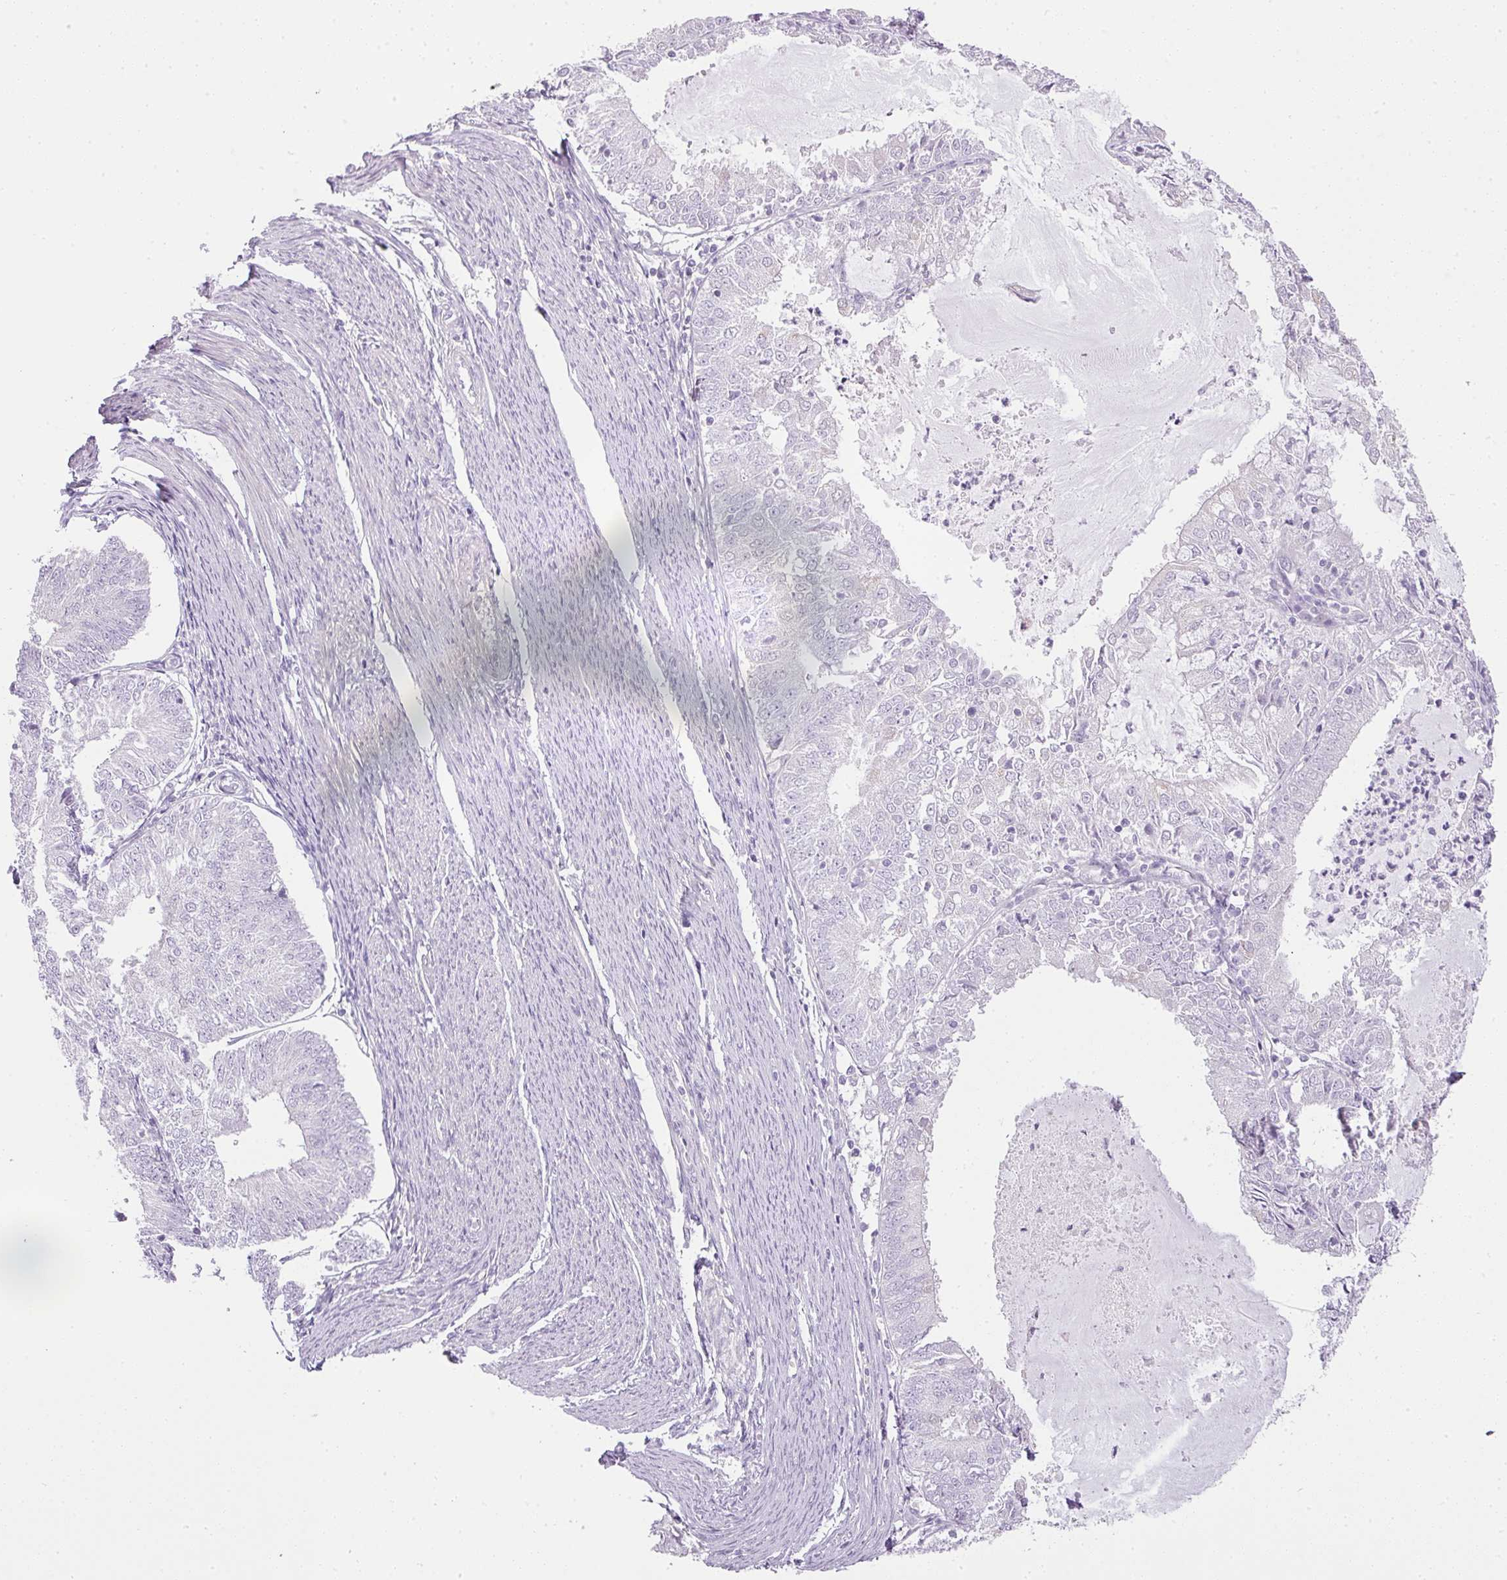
{"staining": {"intensity": "negative", "quantity": "none", "location": "none"}, "tissue": "endometrial cancer", "cell_type": "Tumor cells", "image_type": "cancer", "snomed": [{"axis": "morphology", "description": "Adenocarcinoma, NOS"}, {"axis": "topography", "description": "Endometrium"}], "caption": "This is an immunohistochemistry (IHC) micrograph of endometrial cancer. There is no positivity in tumor cells.", "gene": "RAX2", "patient": {"sex": "female", "age": 57}}